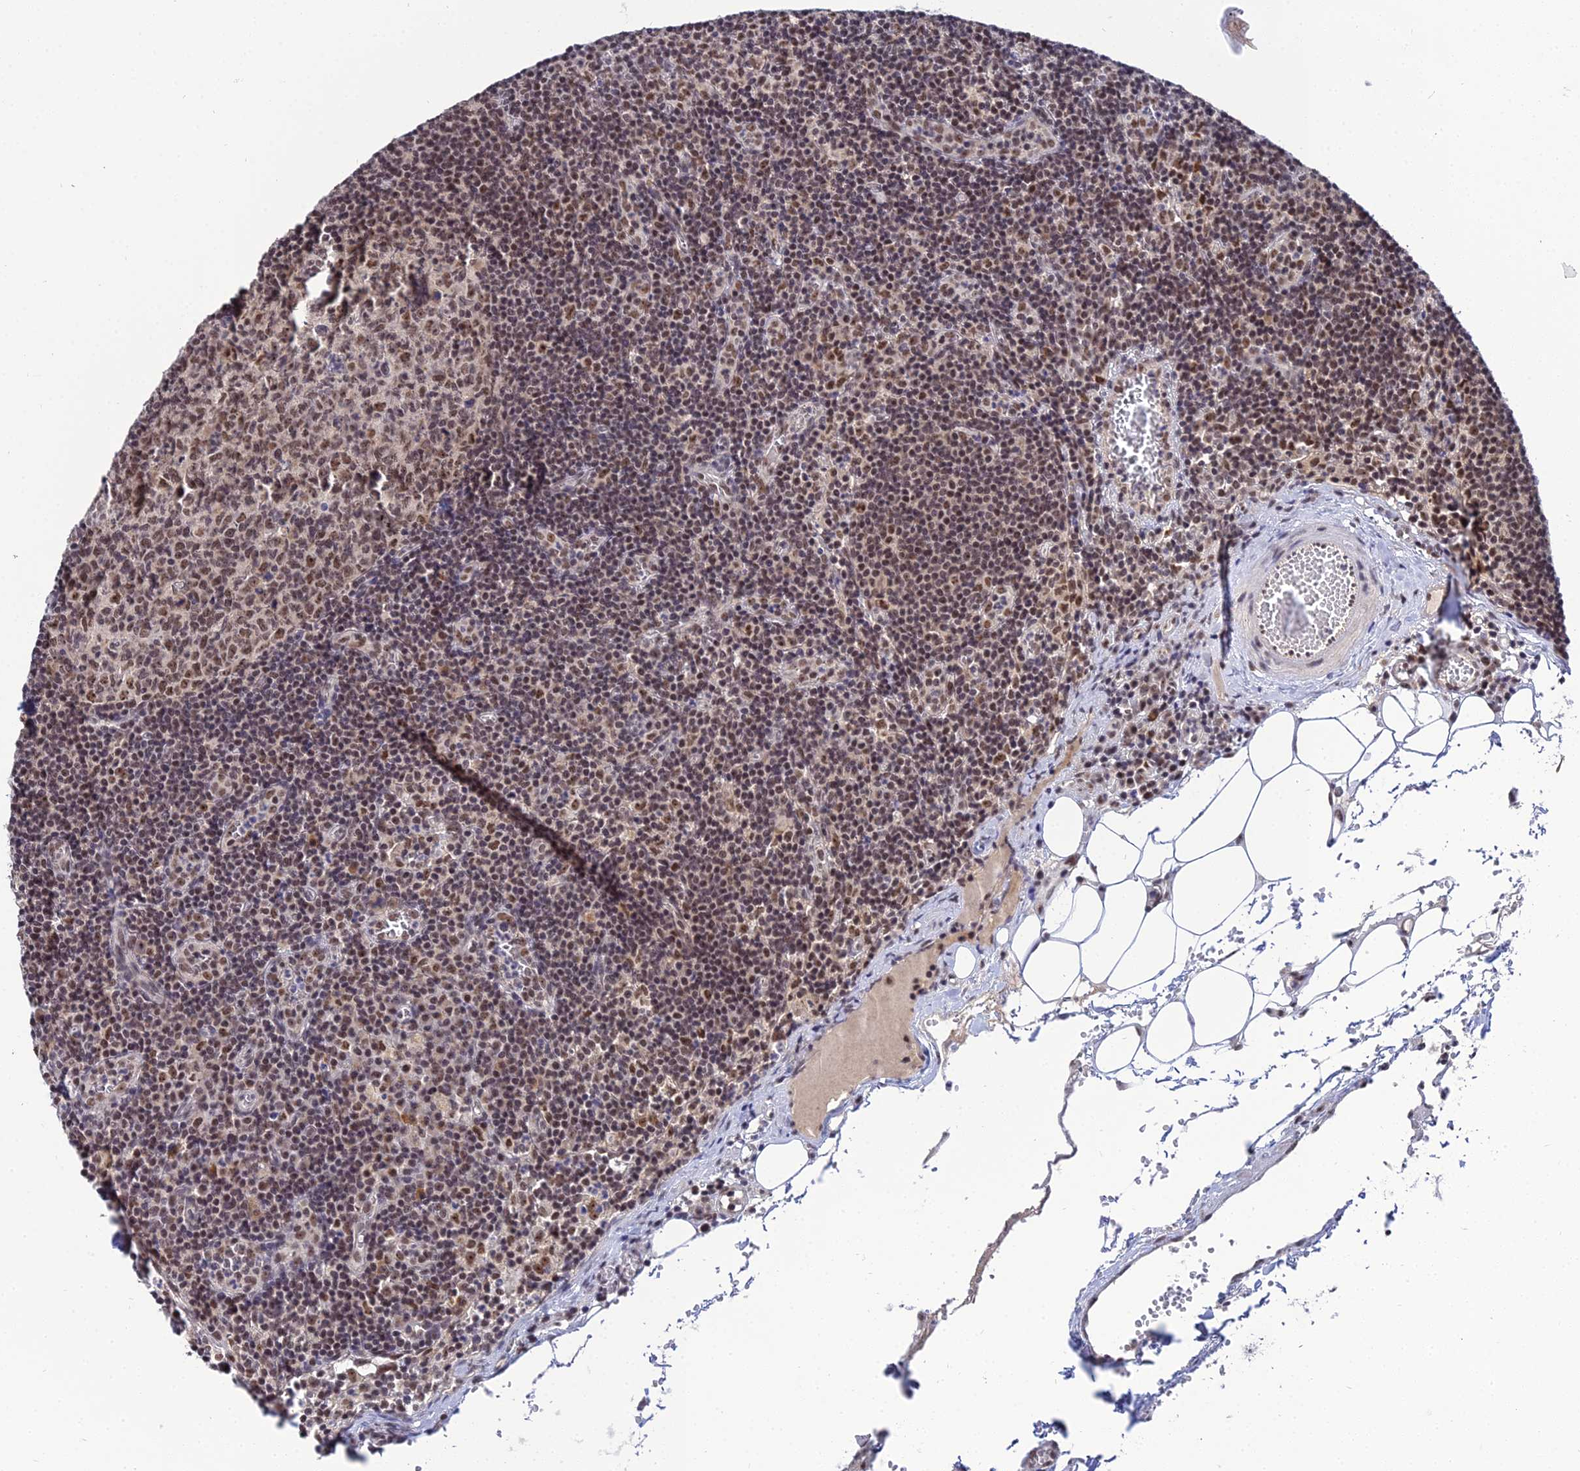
{"staining": {"intensity": "moderate", "quantity": "25%-75%", "location": "nuclear"}, "tissue": "lymph node", "cell_type": "Germinal center cells", "image_type": "normal", "snomed": [{"axis": "morphology", "description": "Normal tissue, NOS"}, {"axis": "topography", "description": "Lymph node"}], "caption": "Immunohistochemical staining of unremarkable lymph node displays moderate nuclear protein staining in approximately 25%-75% of germinal center cells.", "gene": "EXOSC3", "patient": {"sex": "female", "age": 27}}